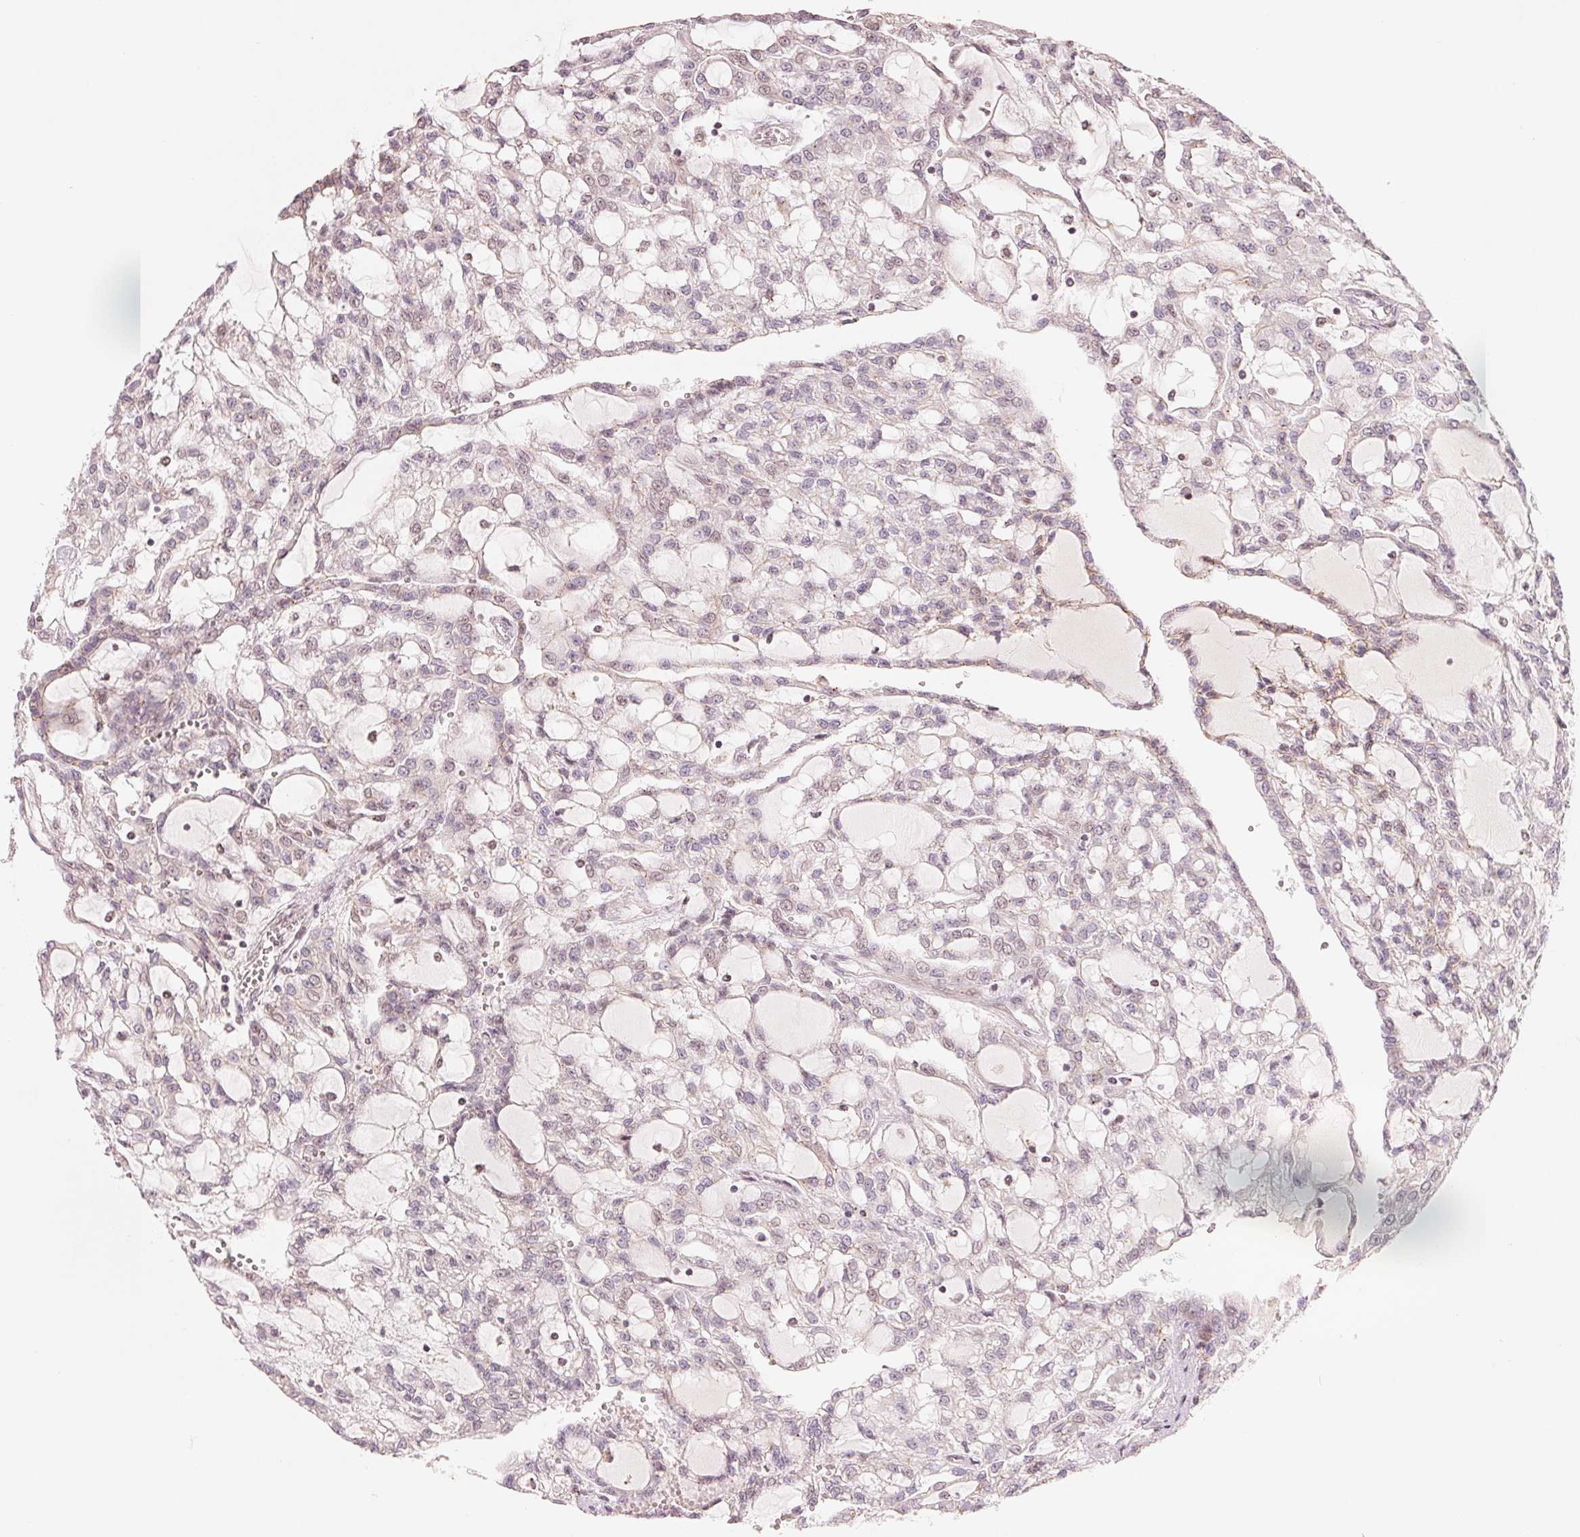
{"staining": {"intensity": "negative", "quantity": "none", "location": "none"}, "tissue": "renal cancer", "cell_type": "Tumor cells", "image_type": "cancer", "snomed": [{"axis": "morphology", "description": "Adenocarcinoma, NOS"}, {"axis": "topography", "description": "Kidney"}], "caption": "There is no significant expression in tumor cells of adenocarcinoma (renal).", "gene": "SLC17A4", "patient": {"sex": "male", "age": 63}}